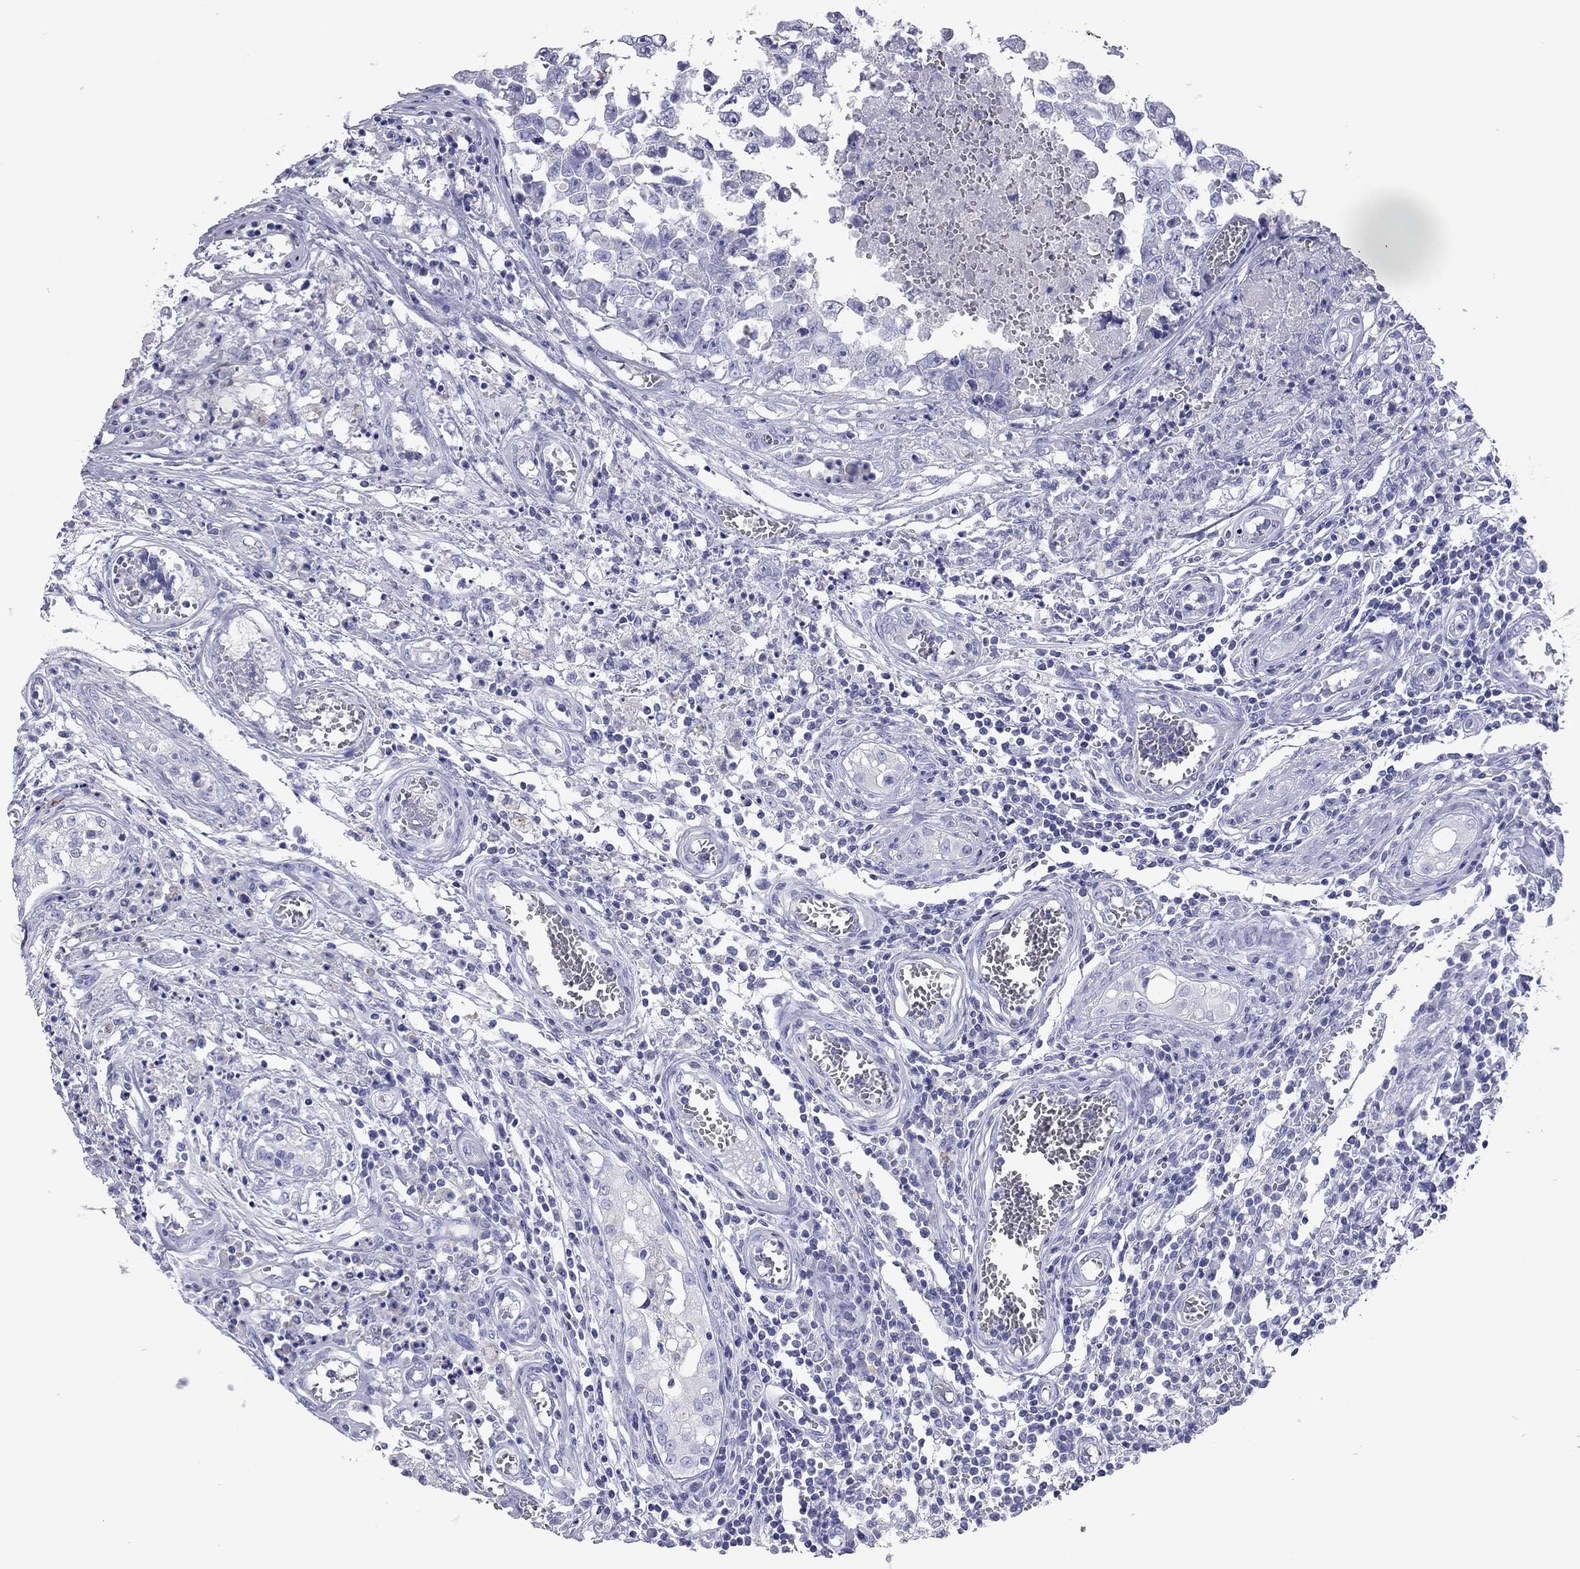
{"staining": {"intensity": "negative", "quantity": "none", "location": "none"}, "tissue": "testis cancer", "cell_type": "Tumor cells", "image_type": "cancer", "snomed": [{"axis": "morphology", "description": "Carcinoma, Embryonal, NOS"}, {"axis": "topography", "description": "Testis"}], "caption": "DAB (3,3'-diaminobenzidine) immunohistochemical staining of human testis cancer exhibits no significant positivity in tumor cells.", "gene": "VSIG10", "patient": {"sex": "male", "age": 36}}